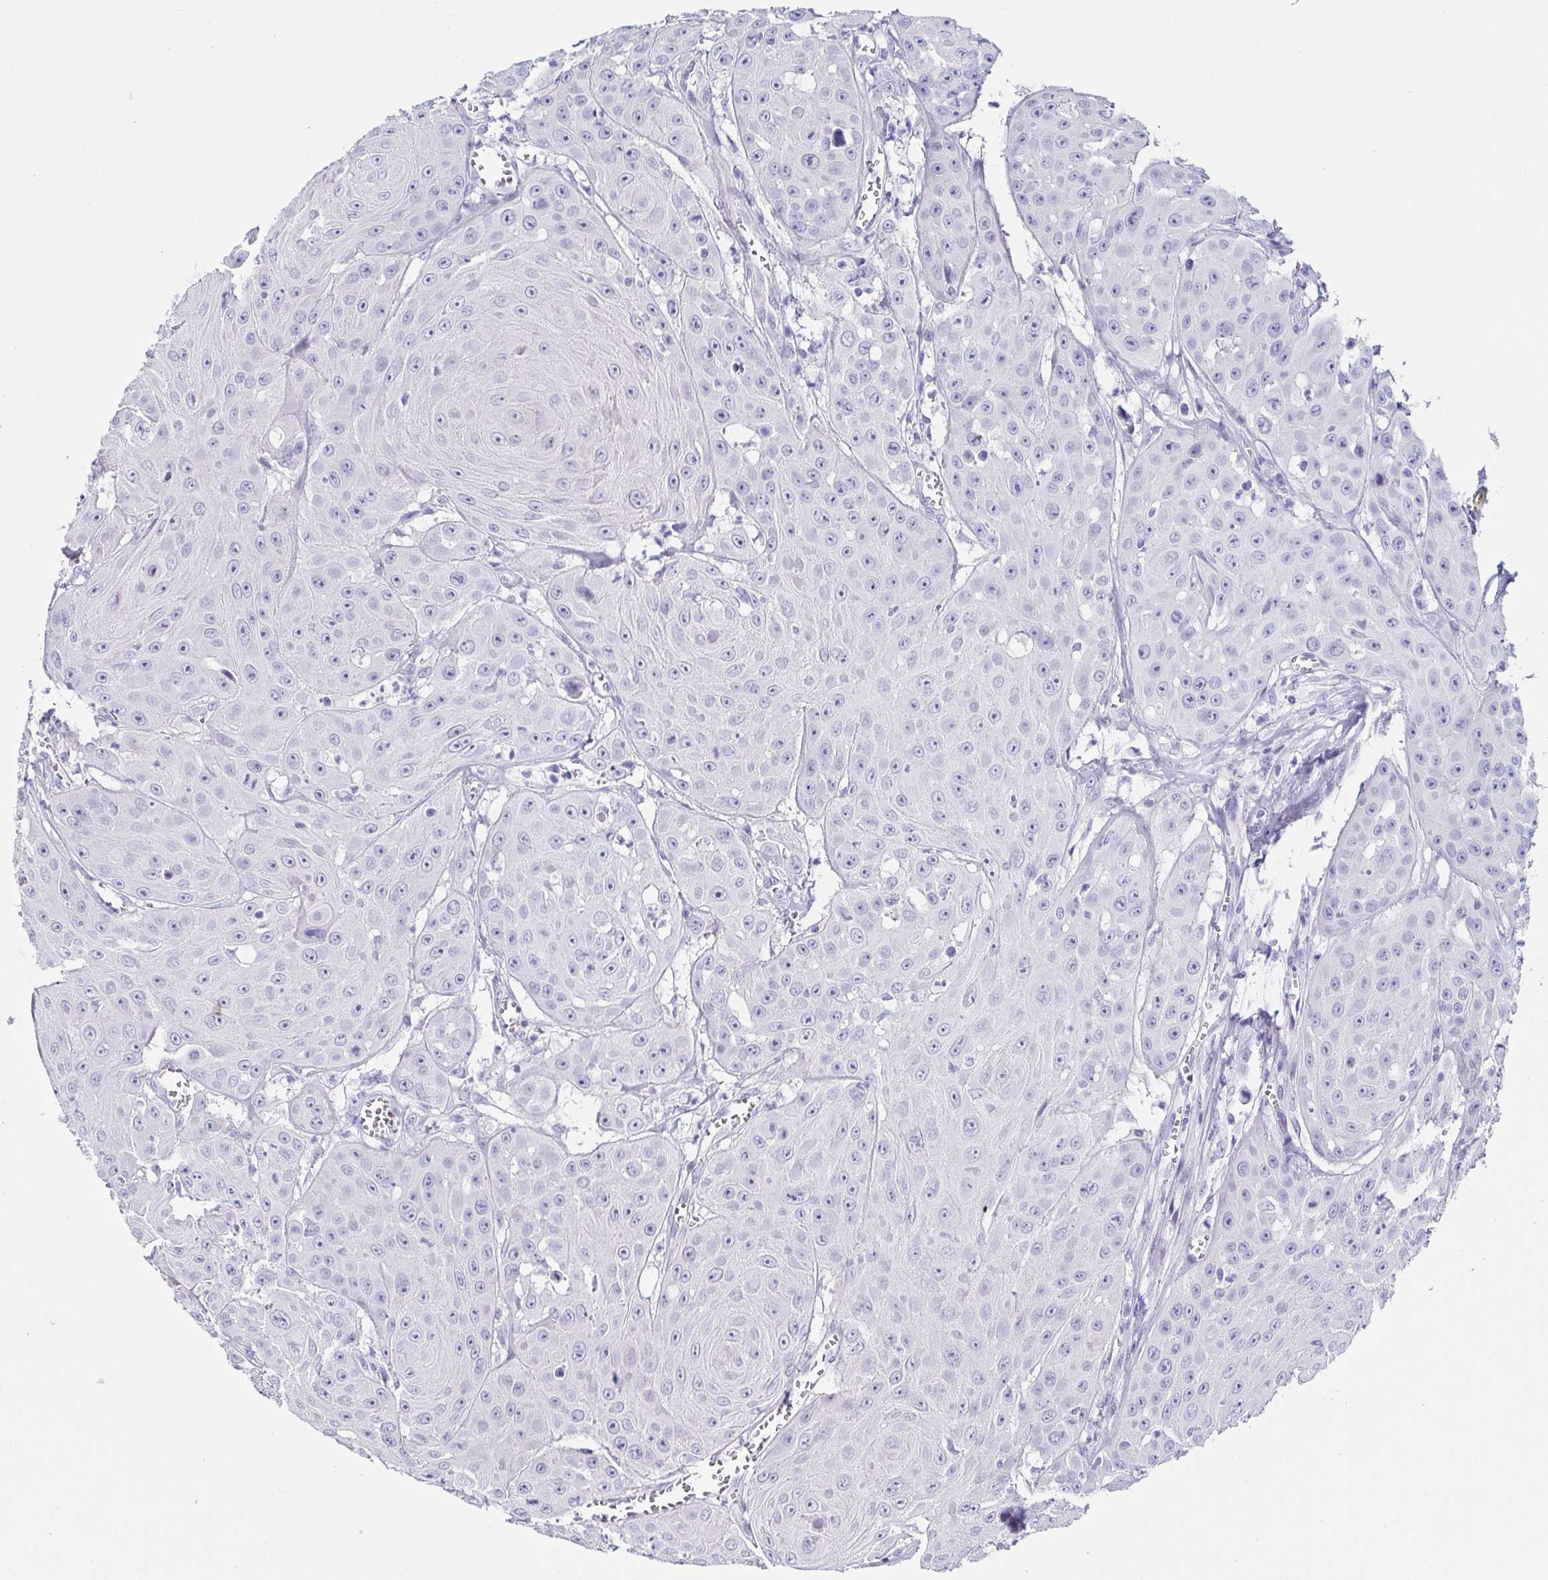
{"staining": {"intensity": "negative", "quantity": "none", "location": "none"}, "tissue": "head and neck cancer", "cell_type": "Tumor cells", "image_type": "cancer", "snomed": [{"axis": "morphology", "description": "Squamous cell carcinoma, NOS"}, {"axis": "topography", "description": "Oral tissue"}, {"axis": "topography", "description": "Head-Neck"}], "caption": "Tumor cells are negative for protein expression in human head and neck cancer. (DAB (3,3'-diaminobenzidine) IHC with hematoxylin counter stain).", "gene": "PRR4", "patient": {"sex": "male", "age": 81}}